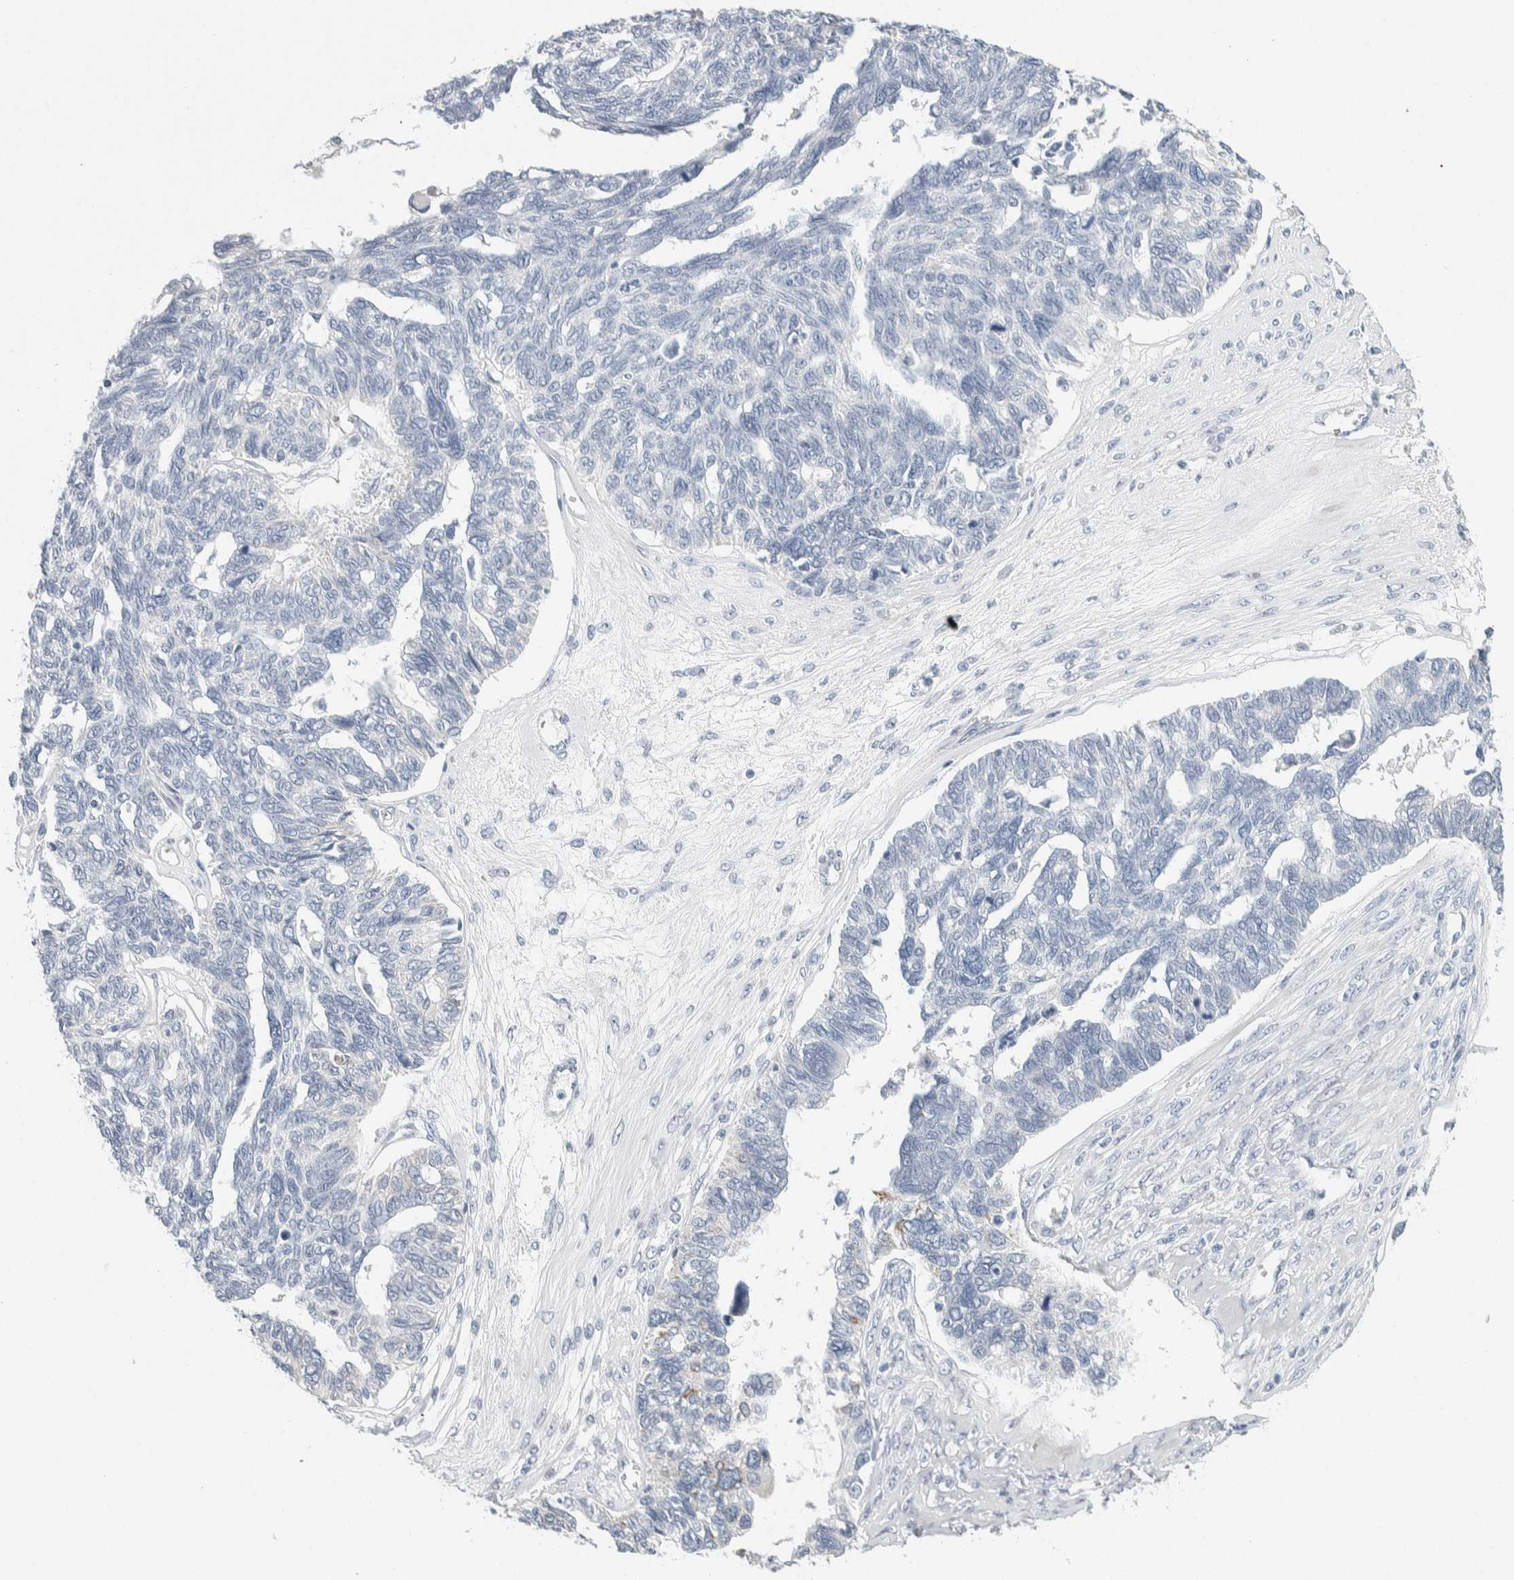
{"staining": {"intensity": "negative", "quantity": "none", "location": "none"}, "tissue": "ovarian cancer", "cell_type": "Tumor cells", "image_type": "cancer", "snomed": [{"axis": "morphology", "description": "Cystadenocarcinoma, serous, NOS"}, {"axis": "topography", "description": "Ovary"}], "caption": "The histopathology image exhibits no significant expression in tumor cells of ovarian cancer.", "gene": "SCN2A", "patient": {"sex": "female", "age": 79}}